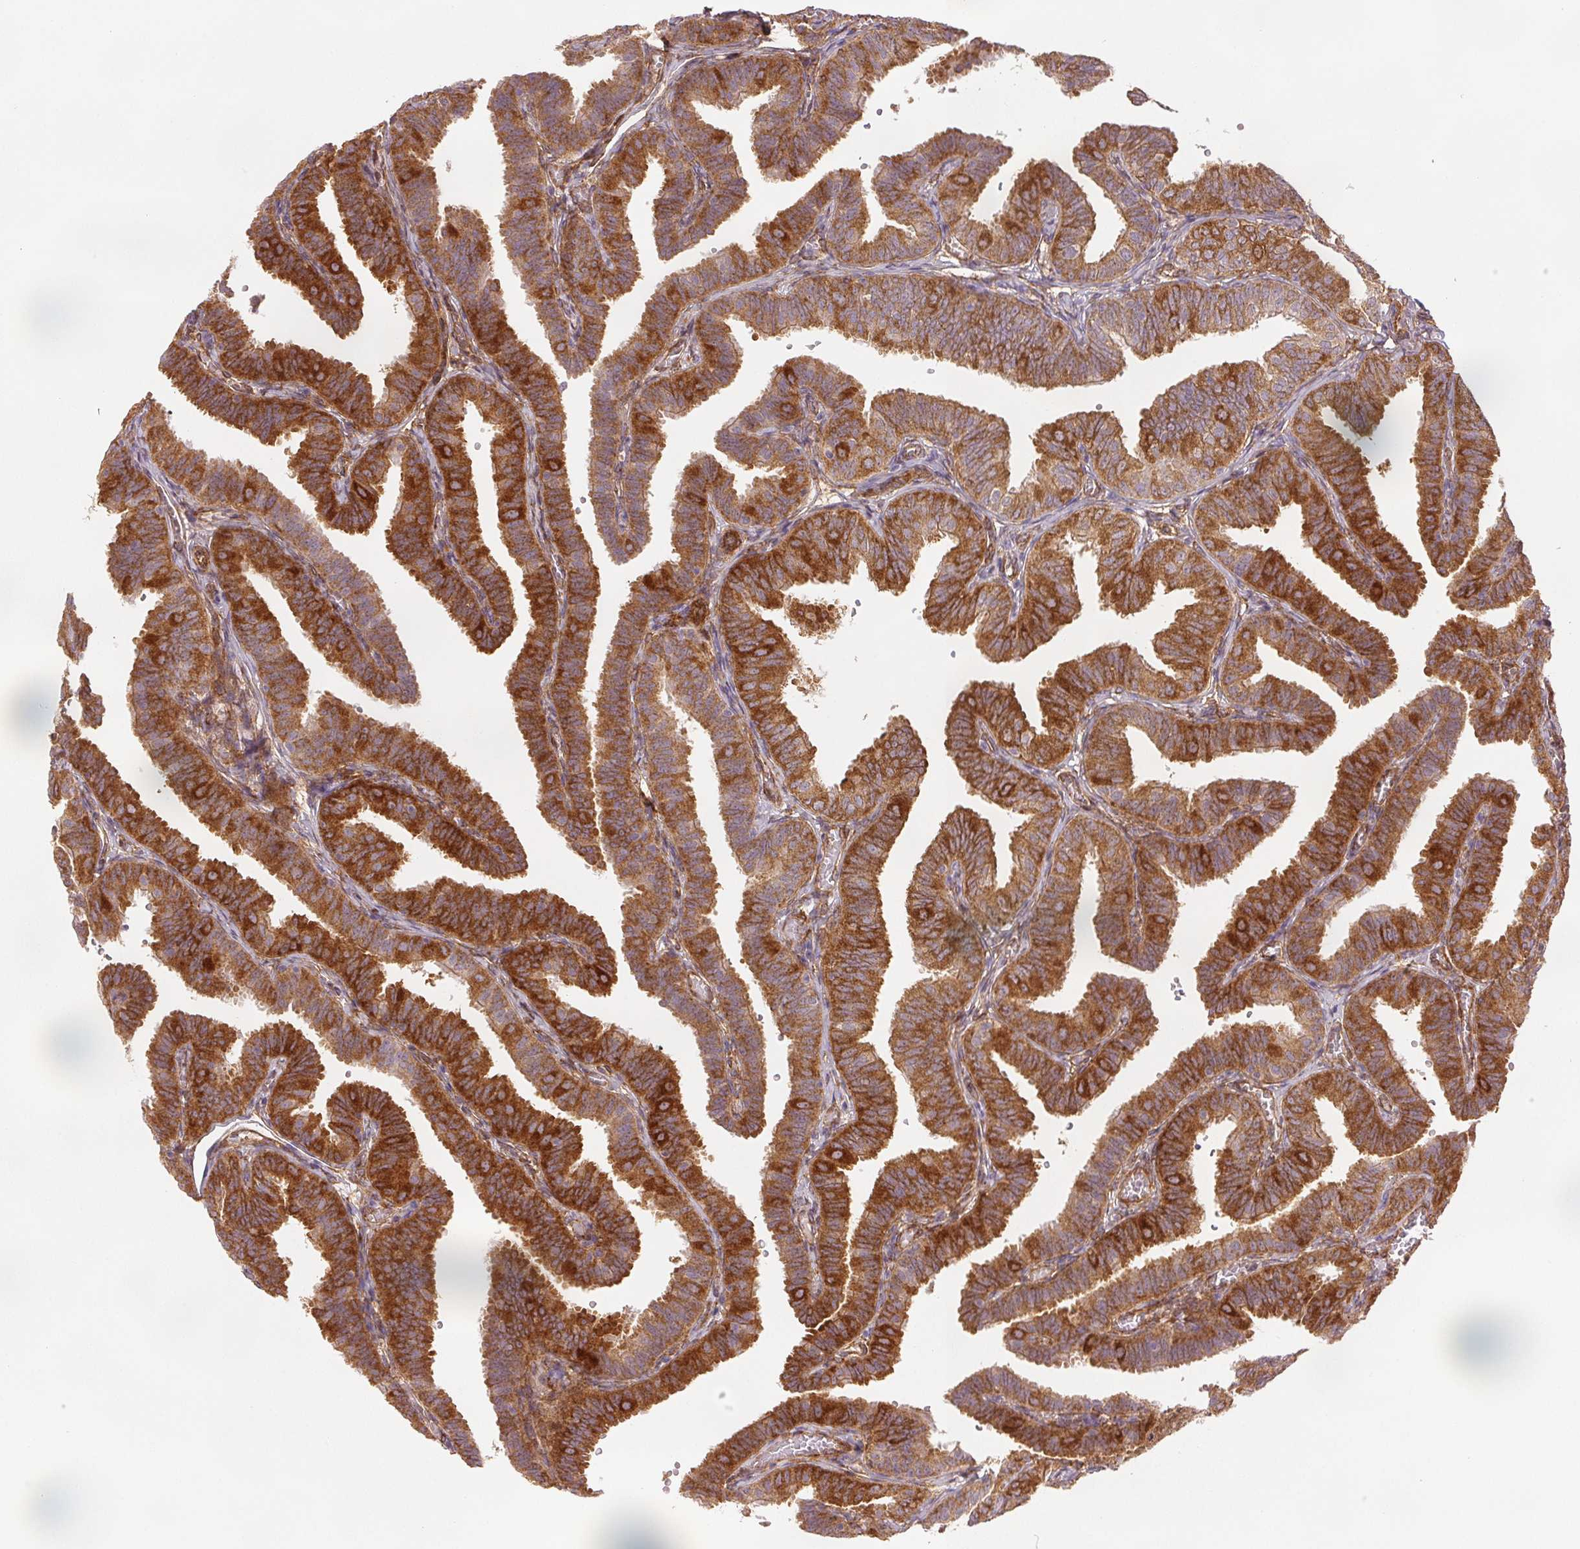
{"staining": {"intensity": "strong", "quantity": ">75%", "location": "cytoplasmic/membranous"}, "tissue": "fallopian tube", "cell_type": "Glandular cells", "image_type": "normal", "snomed": [{"axis": "morphology", "description": "Normal tissue, NOS"}, {"axis": "topography", "description": "Fallopian tube"}], "caption": "DAB (3,3'-diaminobenzidine) immunohistochemical staining of unremarkable fallopian tube shows strong cytoplasmic/membranous protein staining in about >75% of glandular cells. The protein of interest is shown in brown color, while the nuclei are stained blue.", "gene": "DIAPH2", "patient": {"sex": "female", "age": 25}}